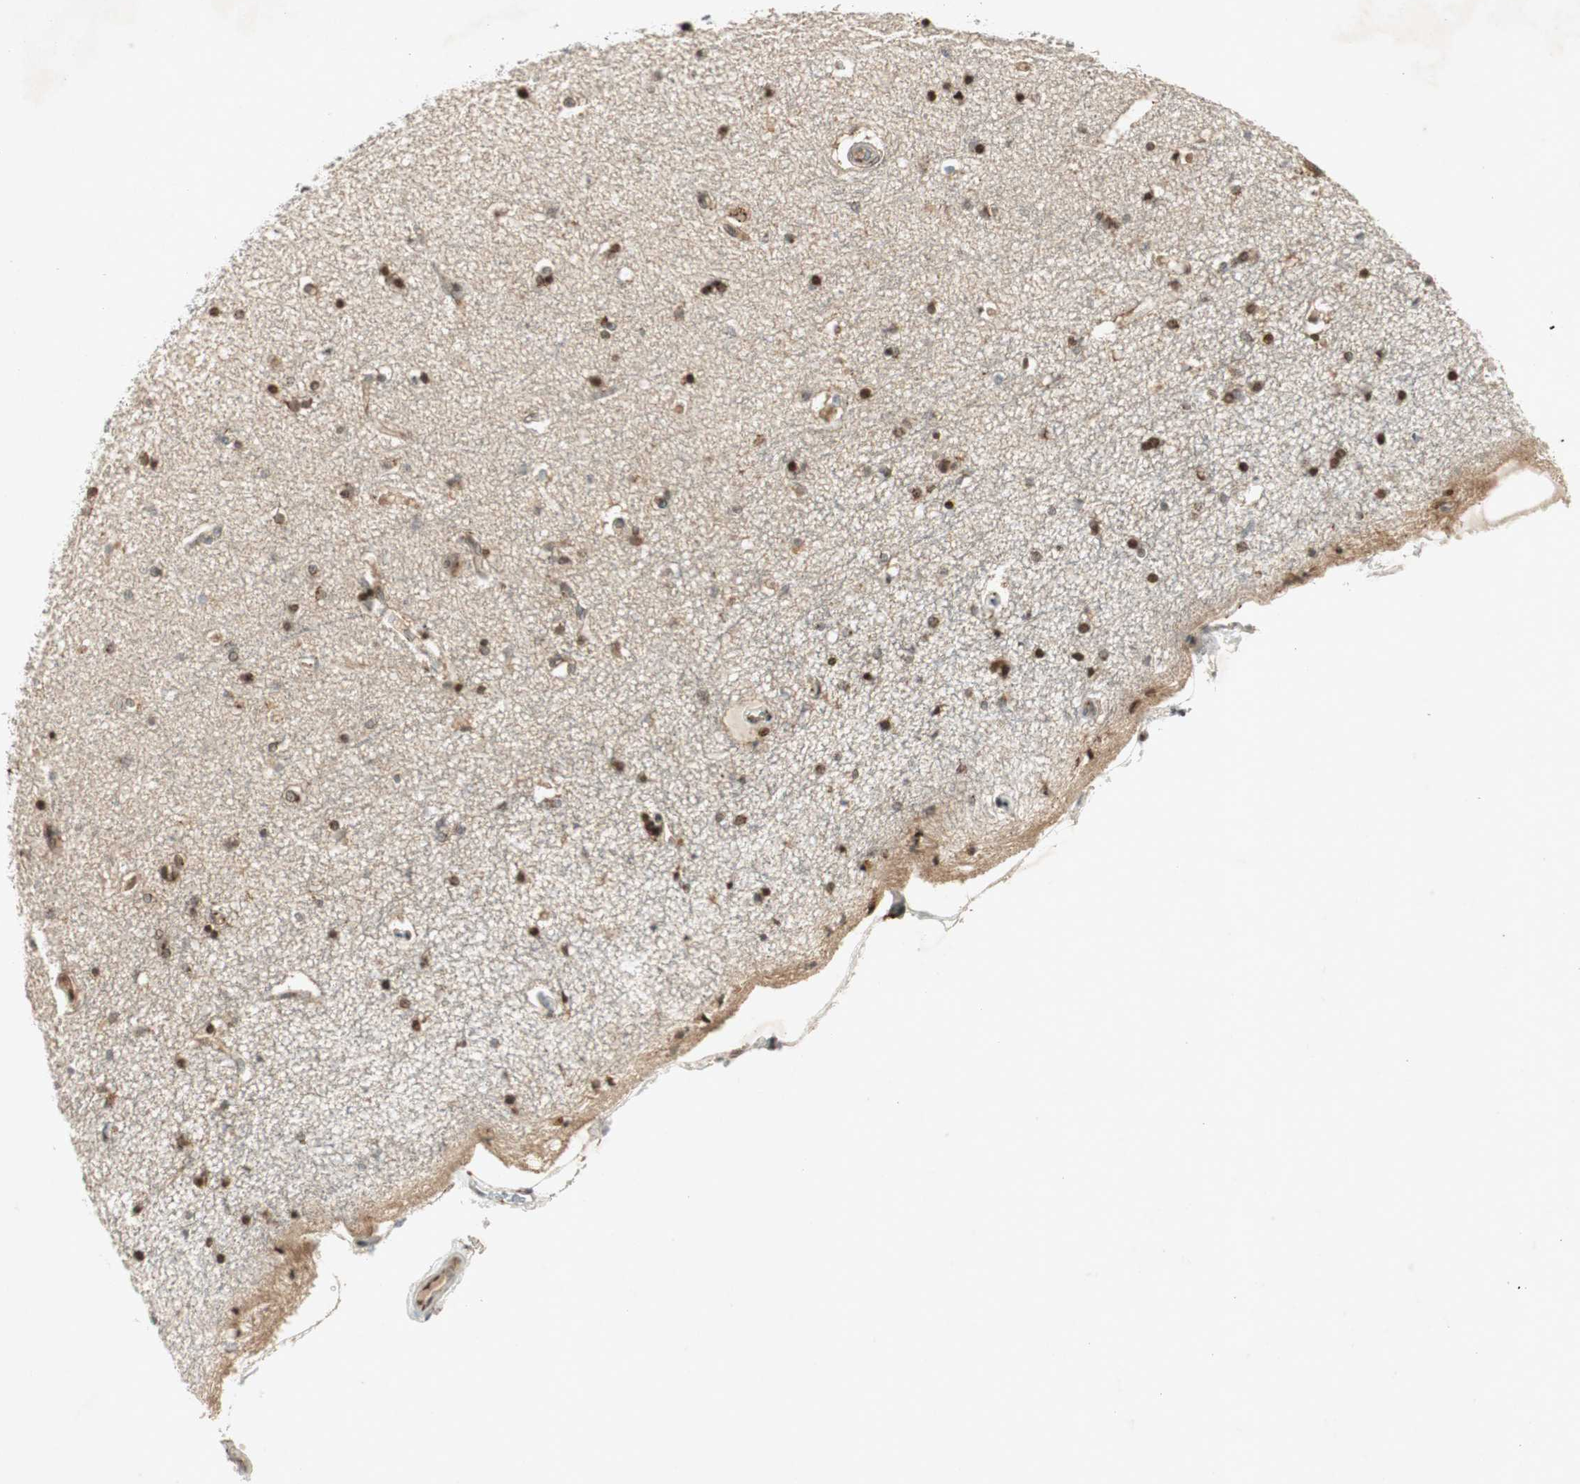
{"staining": {"intensity": "weak", "quantity": "25%-75%", "location": "cytoplasmic/membranous"}, "tissue": "hippocampus", "cell_type": "Glial cells", "image_type": "normal", "snomed": [{"axis": "morphology", "description": "Normal tissue, NOS"}, {"axis": "topography", "description": "Hippocampus"}], "caption": "Immunohistochemistry (DAB) staining of unremarkable human hippocampus reveals weak cytoplasmic/membranous protein staining in approximately 25%-75% of glial cells.", "gene": "NEO1", "patient": {"sex": "female", "age": 54}}